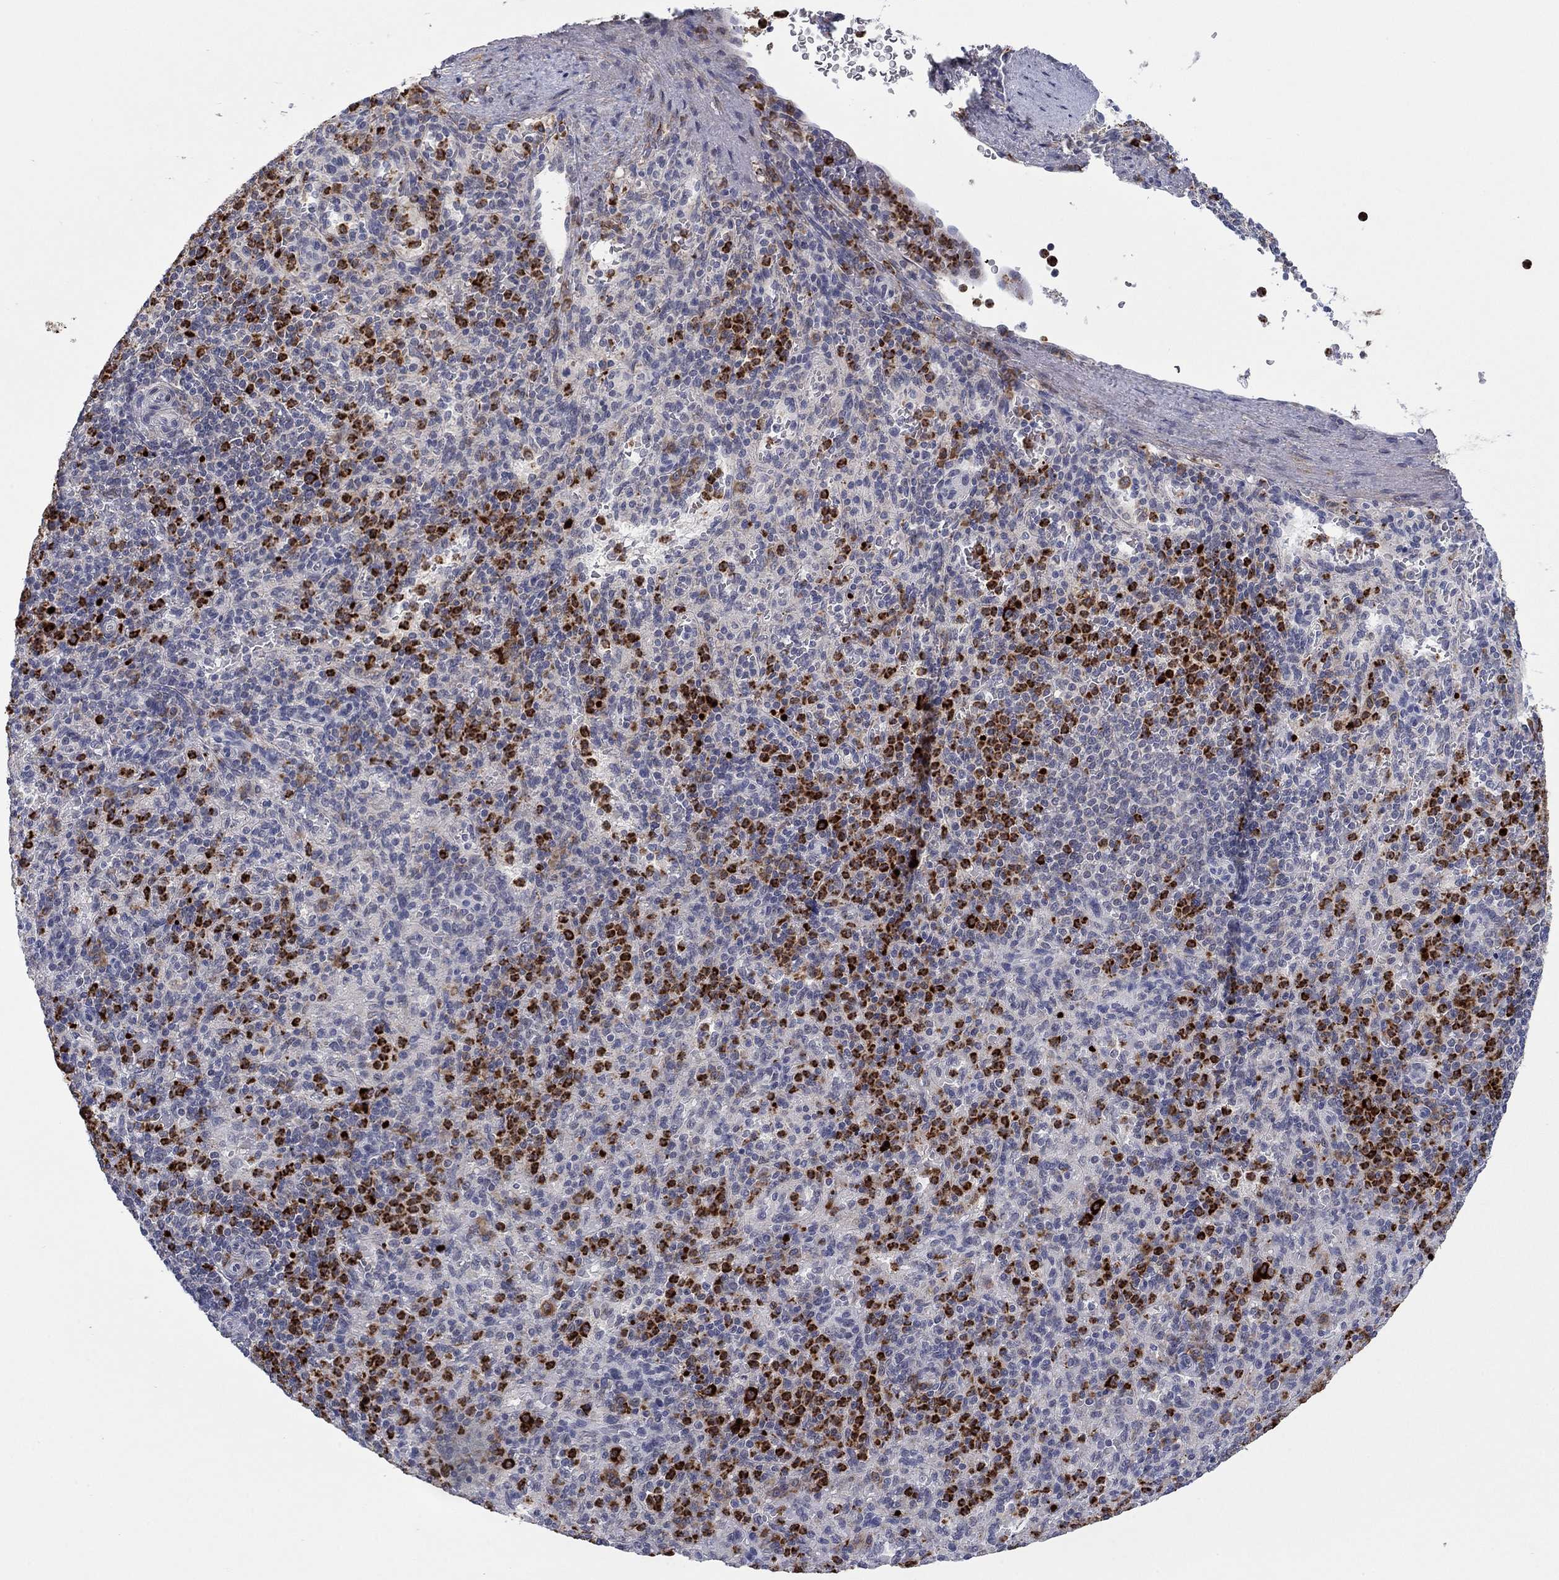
{"staining": {"intensity": "strong", "quantity": "<25%", "location": "cytoplasmic/membranous"}, "tissue": "spleen", "cell_type": "Cells in red pulp", "image_type": "normal", "snomed": [{"axis": "morphology", "description": "Normal tissue, NOS"}, {"axis": "topography", "description": "Spleen"}], "caption": "Immunohistochemistry (DAB) staining of normal spleen shows strong cytoplasmic/membranous protein expression in about <25% of cells in red pulp. (DAB = brown stain, brightfield microscopy at high magnification).", "gene": "MTRFR", "patient": {"sex": "female", "age": 74}}